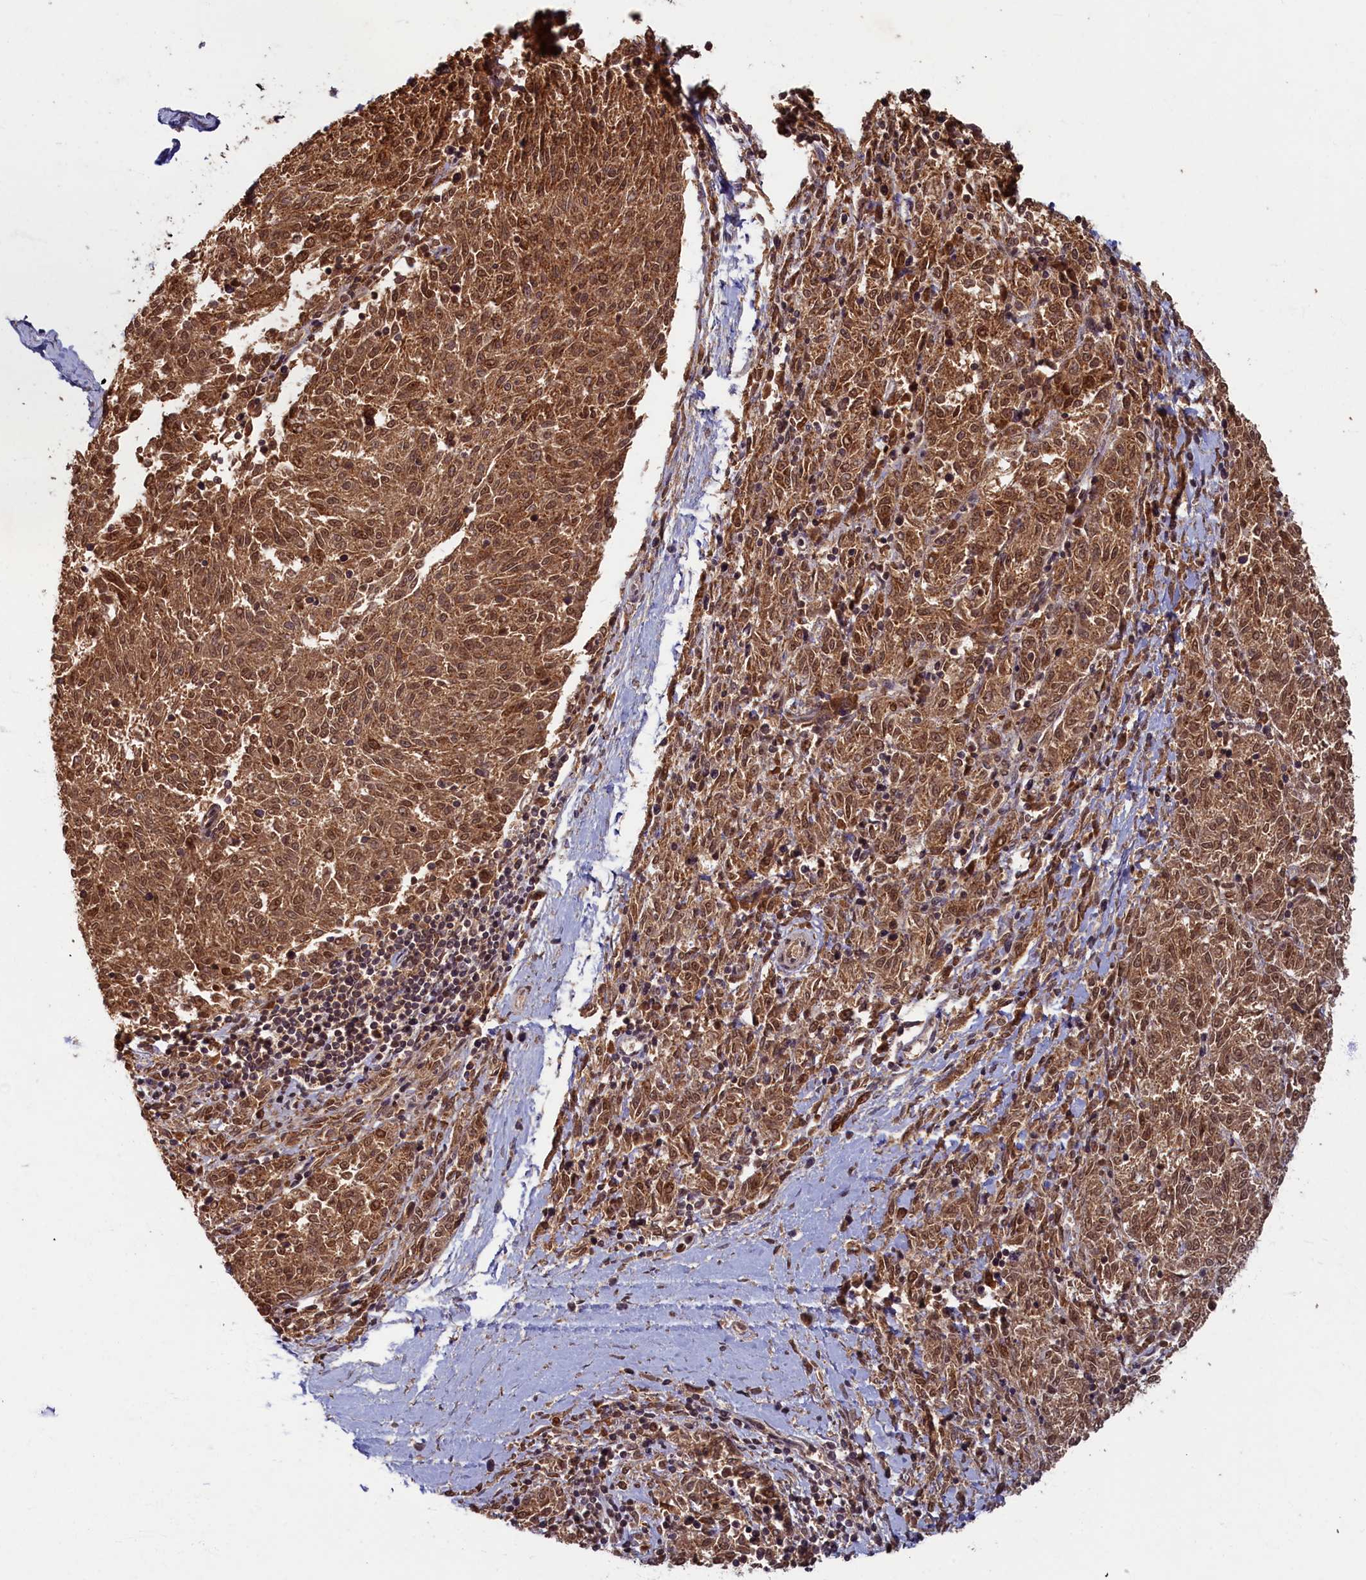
{"staining": {"intensity": "strong", "quantity": ">75%", "location": "cytoplasmic/membranous,nuclear"}, "tissue": "melanoma", "cell_type": "Tumor cells", "image_type": "cancer", "snomed": [{"axis": "morphology", "description": "Malignant melanoma, NOS"}, {"axis": "topography", "description": "Skin"}], "caption": "Protein staining demonstrates strong cytoplasmic/membranous and nuclear expression in about >75% of tumor cells in melanoma.", "gene": "BRCA1", "patient": {"sex": "female", "age": 72}}